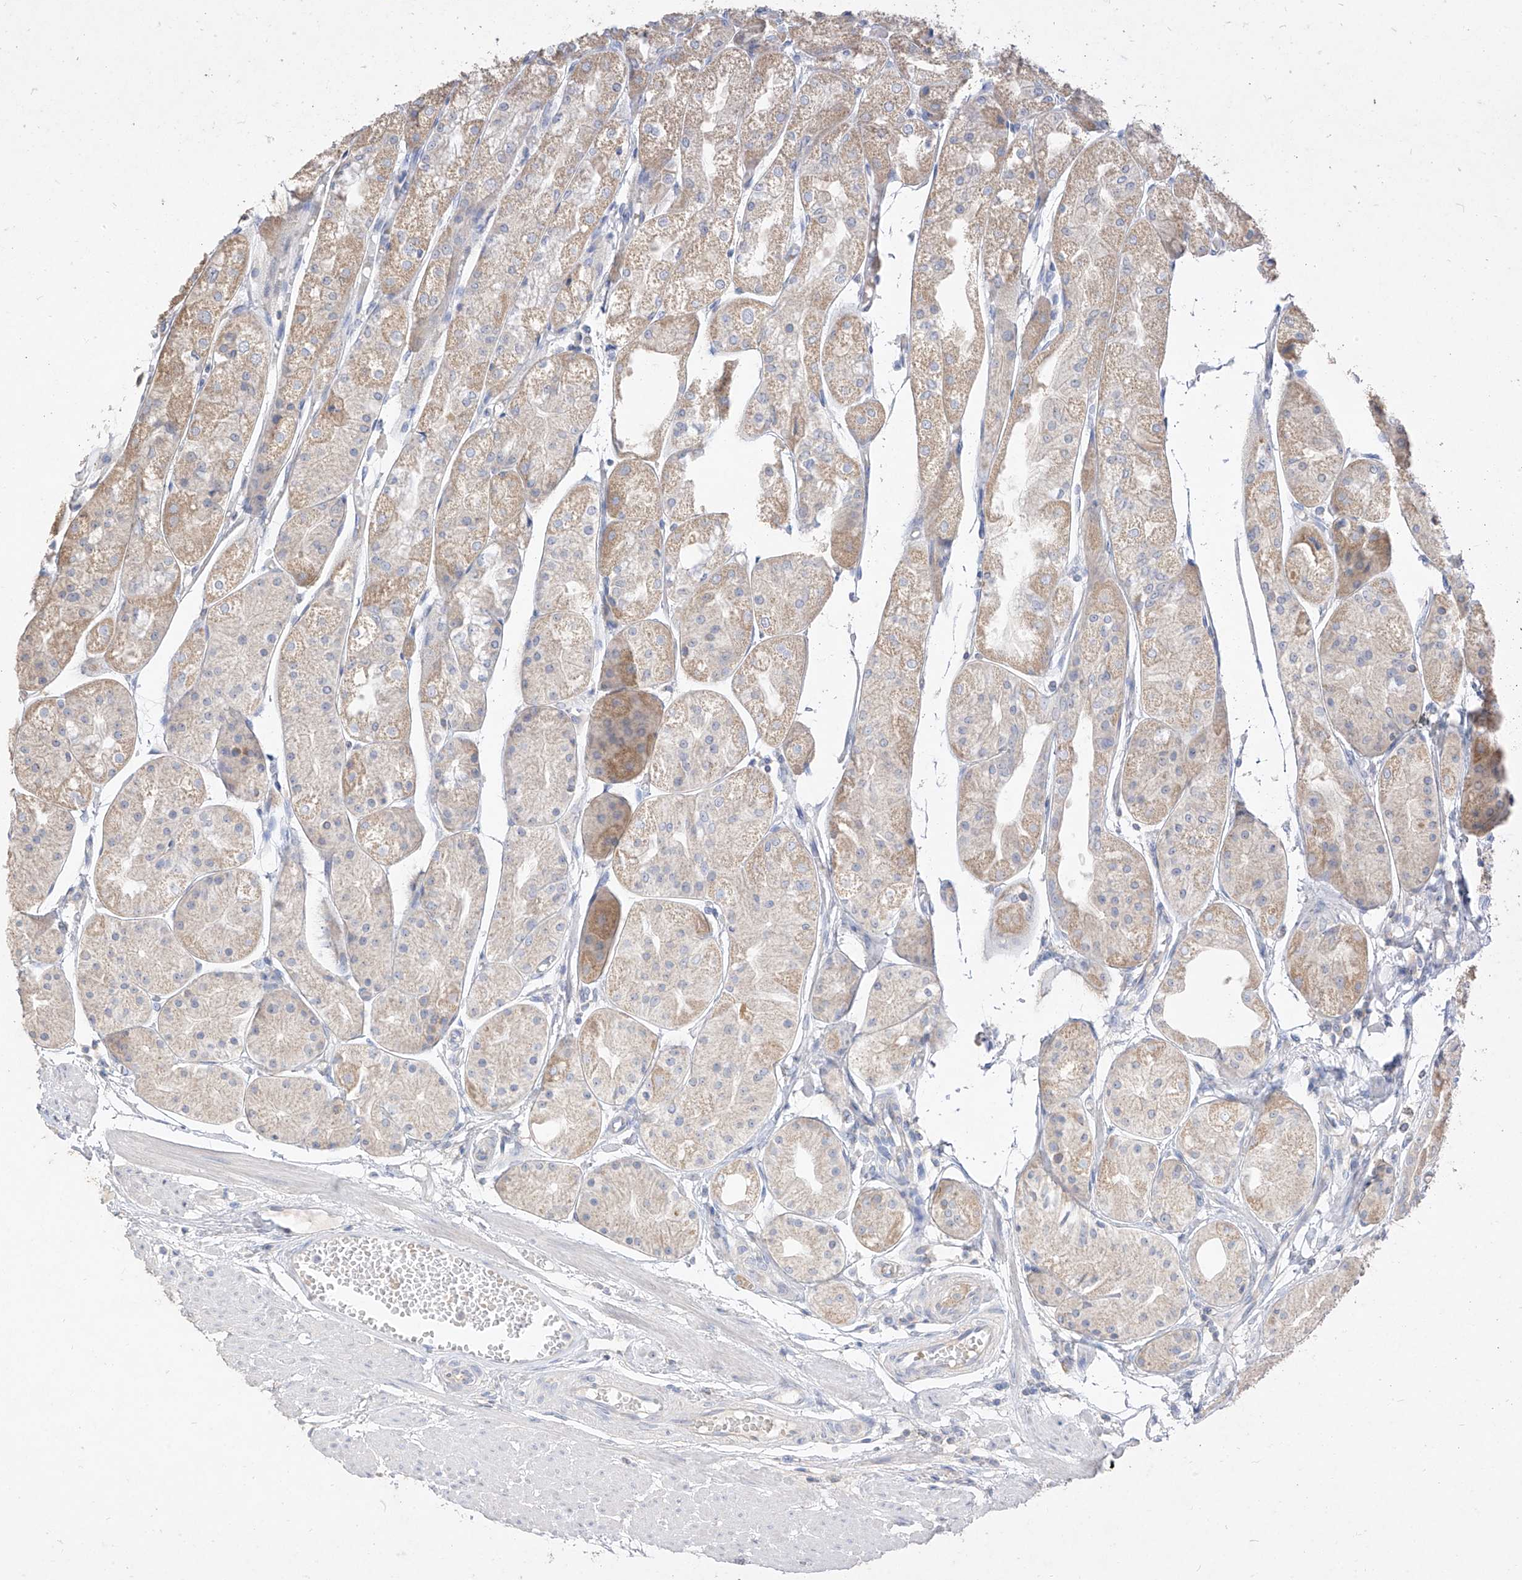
{"staining": {"intensity": "weak", "quantity": "25%-75%", "location": "cytoplasmic/membranous"}, "tissue": "stomach", "cell_type": "Glandular cells", "image_type": "normal", "snomed": [{"axis": "morphology", "description": "Normal tissue, NOS"}, {"axis": "topography", "description": "Stomach, upper"}], "caption": "Immunohistochemical staining of normal stomach displays 25%-75% levels of weak cytoplasmic/membranous protein staining in approximately 25%-75% of glandular cells. (DAB = brown stain, brightfield microscopy at high magnification).", "gene": "ZZEF1", "patient": {"sex": "male", "age": 72}}